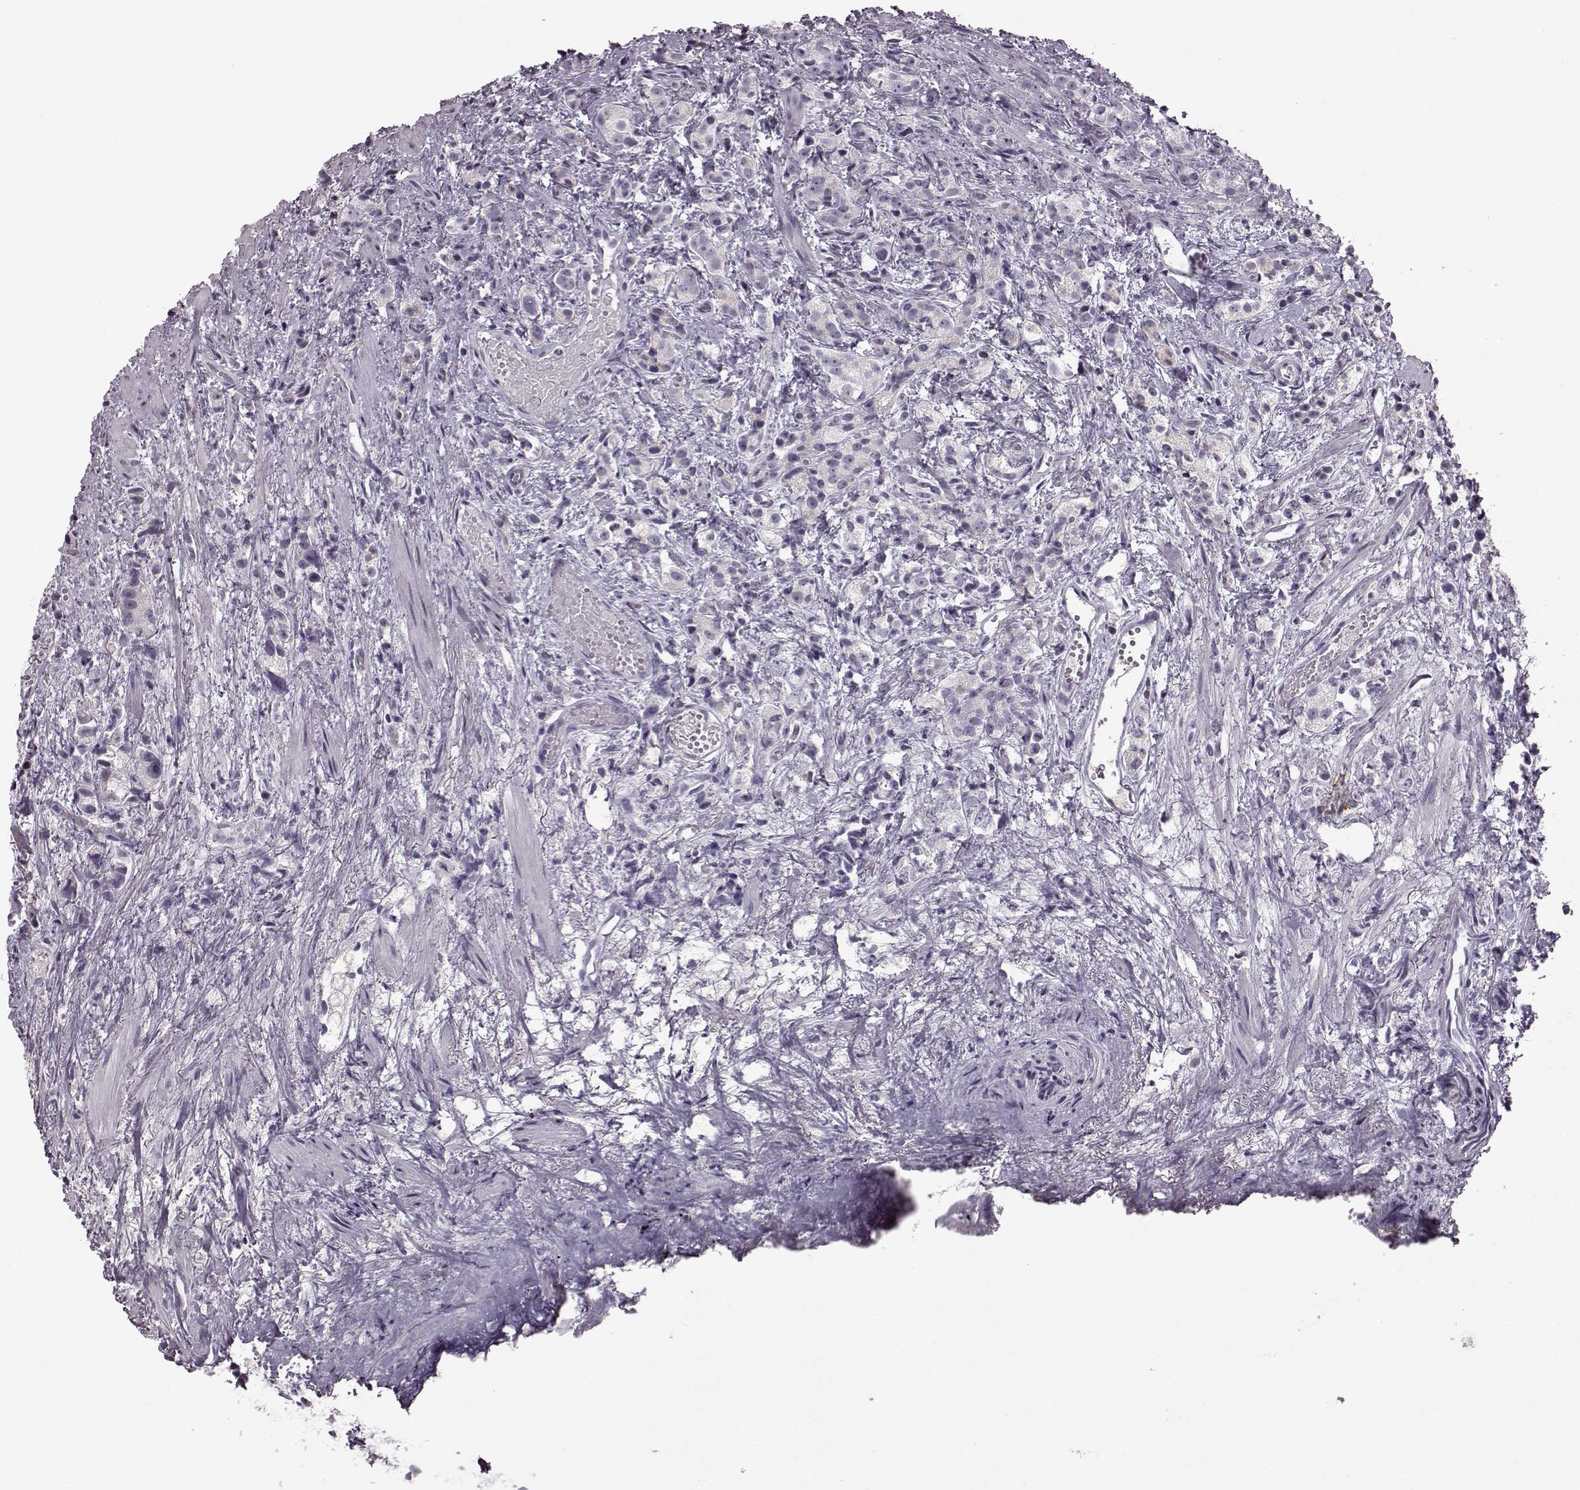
{"staining": {"intensity": "negative", "quantity": "none", "location": "none"}, "tissue": "prostate cancer", "cell_type": "Tumor cells", "image_type": "cancer", "snomed": [{"axis": "morphology", "description": "Adenocarcinoma, High grade"}, {"axis": "topography", "description": "Prostate"}], "caption": "IHC histopathology image of human prostate cancer stained for a protein (brown), which shows no positivity in tumor cells.", "gene": "SEMG2", "patient": {"sex": "male", "age": 53}}